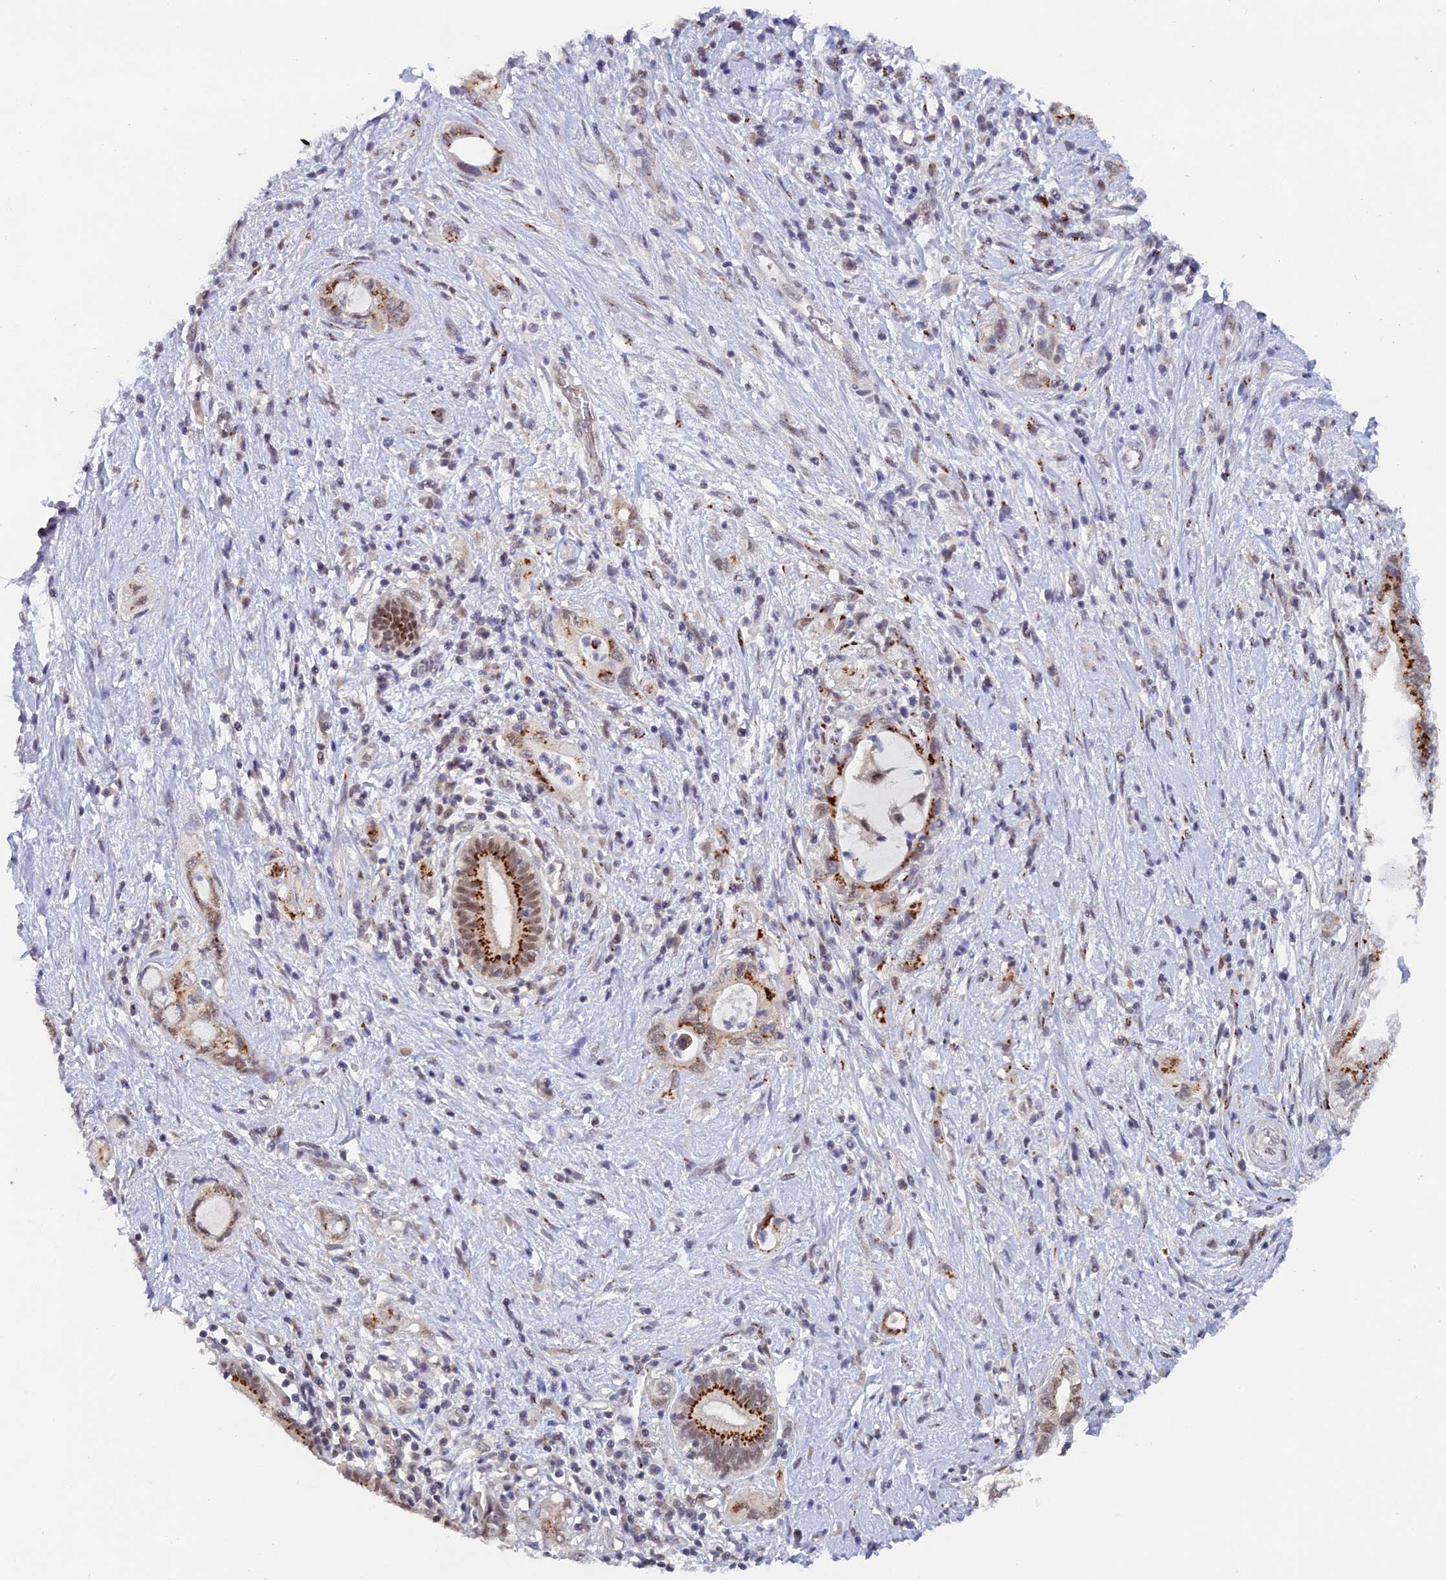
{"staining": {"intensity": "strong", "quantity": "25%-75%", "location": "cytoplasmic/membranous,nuclear"}, "tissue": "pancreatic cancer", "cell_type": "Tumor cells", "image_type": "cancer", "snomed": [{"axis": "morphology", "description": "Adenocarcinoma, NOS"}, {"axis": "topography", "description": "Pancreas"}], "caption": "High-magnification brightfield microscopy of pancreatic cancer (adenocarcinoma) stained with DAB (3,3'-diaminobenzidine) (brown) and counterstained with hematoxylin (blue). tumor cells exhibit strong cytoplasmic/membranous and nuclear positivity is identified in approximately25%-75% of cells.", "gene": "THOC3", "patient": {"sex": "female", "age": 73}}